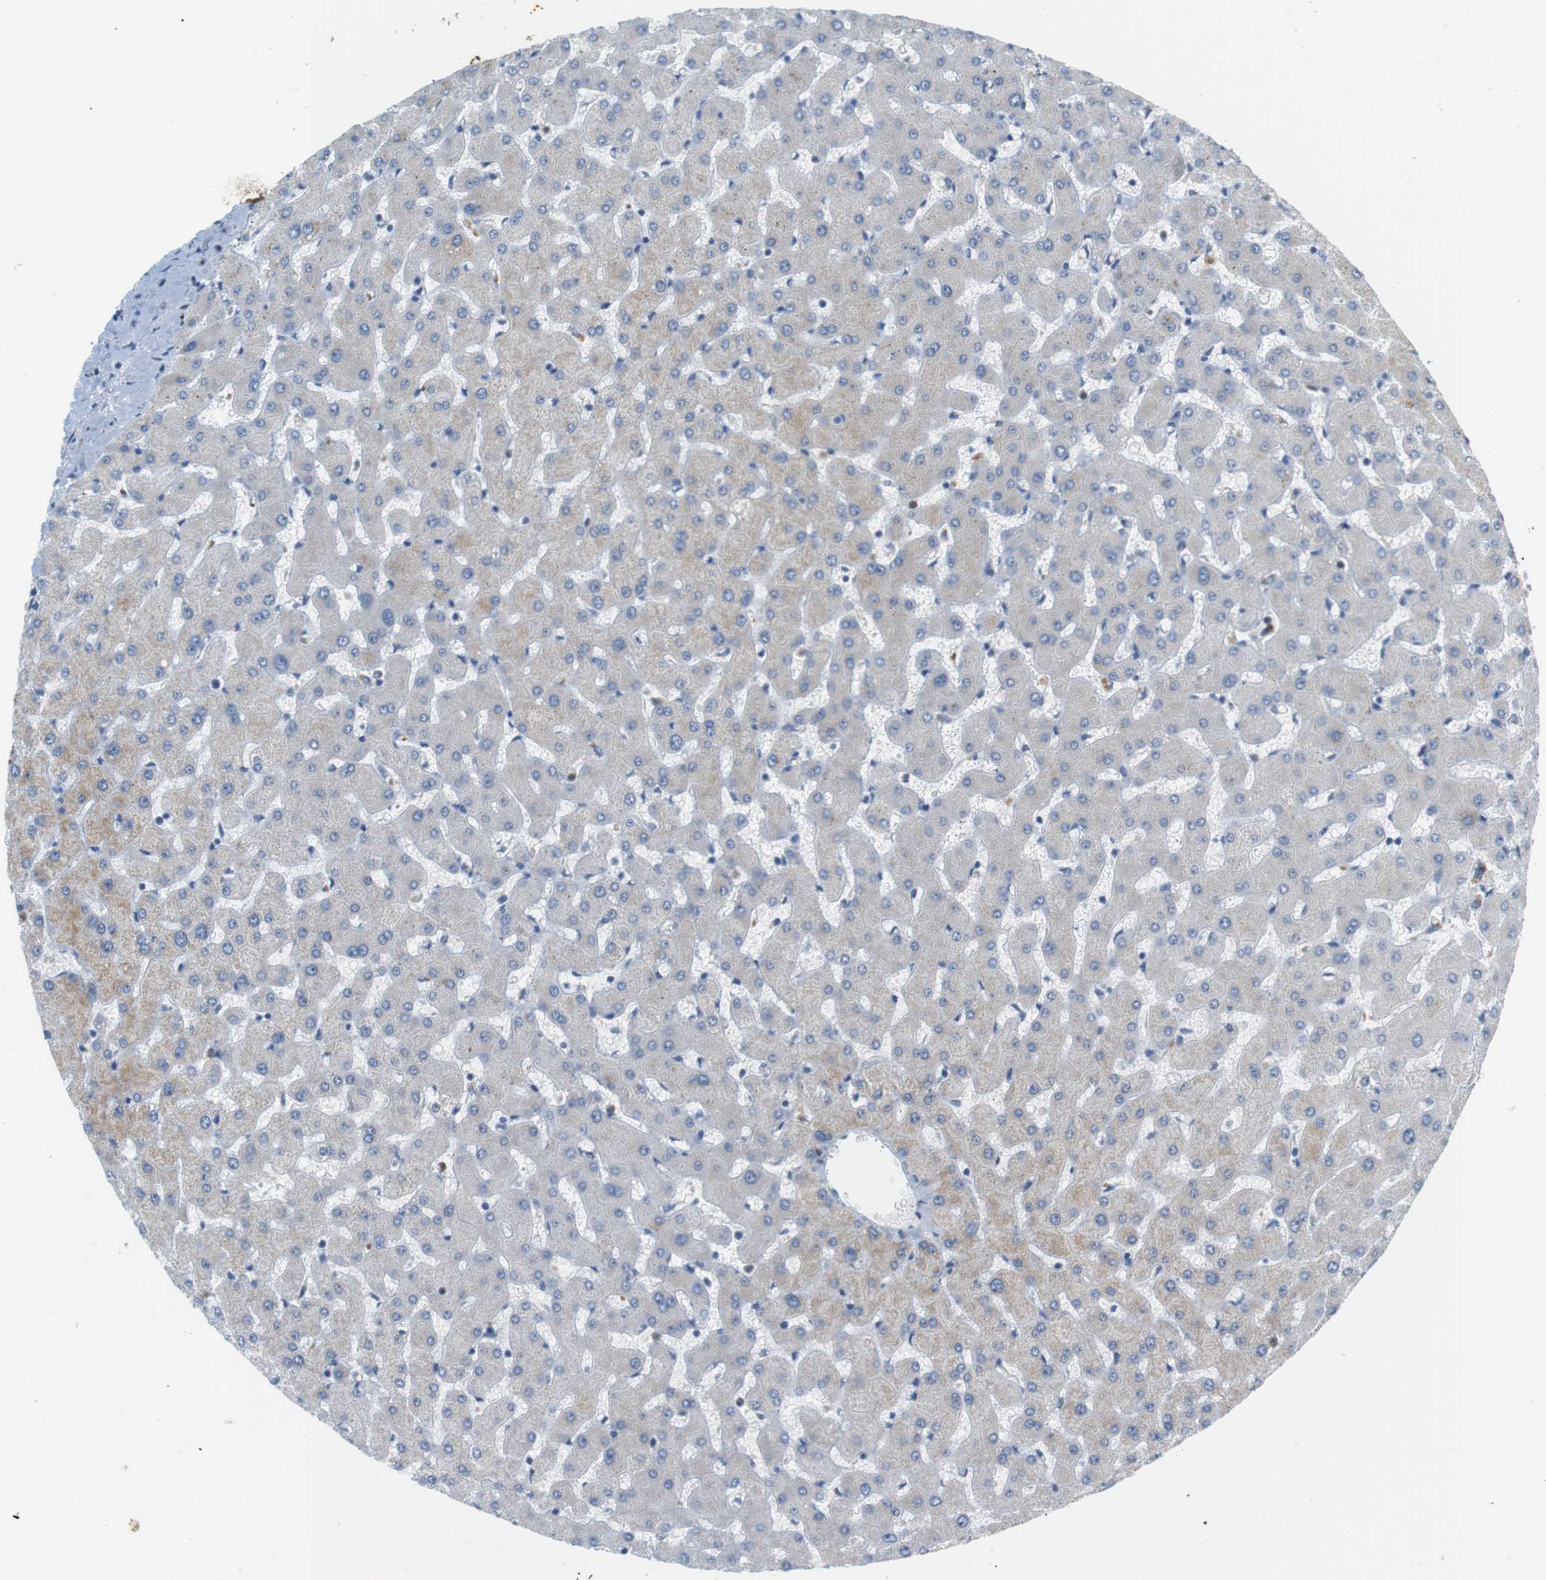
{"staining": {"intensity": "negative", "quantity": "none", "location": "none"}, "tissue": "liver", "cell_type": "Cholangiocytes", "image_type": "normal", "snomed": [{"axis": "morphology", "description": "Normal tissue, NOS"}, {"axis": "topography", "description": "Liver"}], "caption": "Image shows no protein expression in cholangiocytes of unremarkable liver.", "gene": "CD300E", "patient": {"sex": "female", "age": 63}}